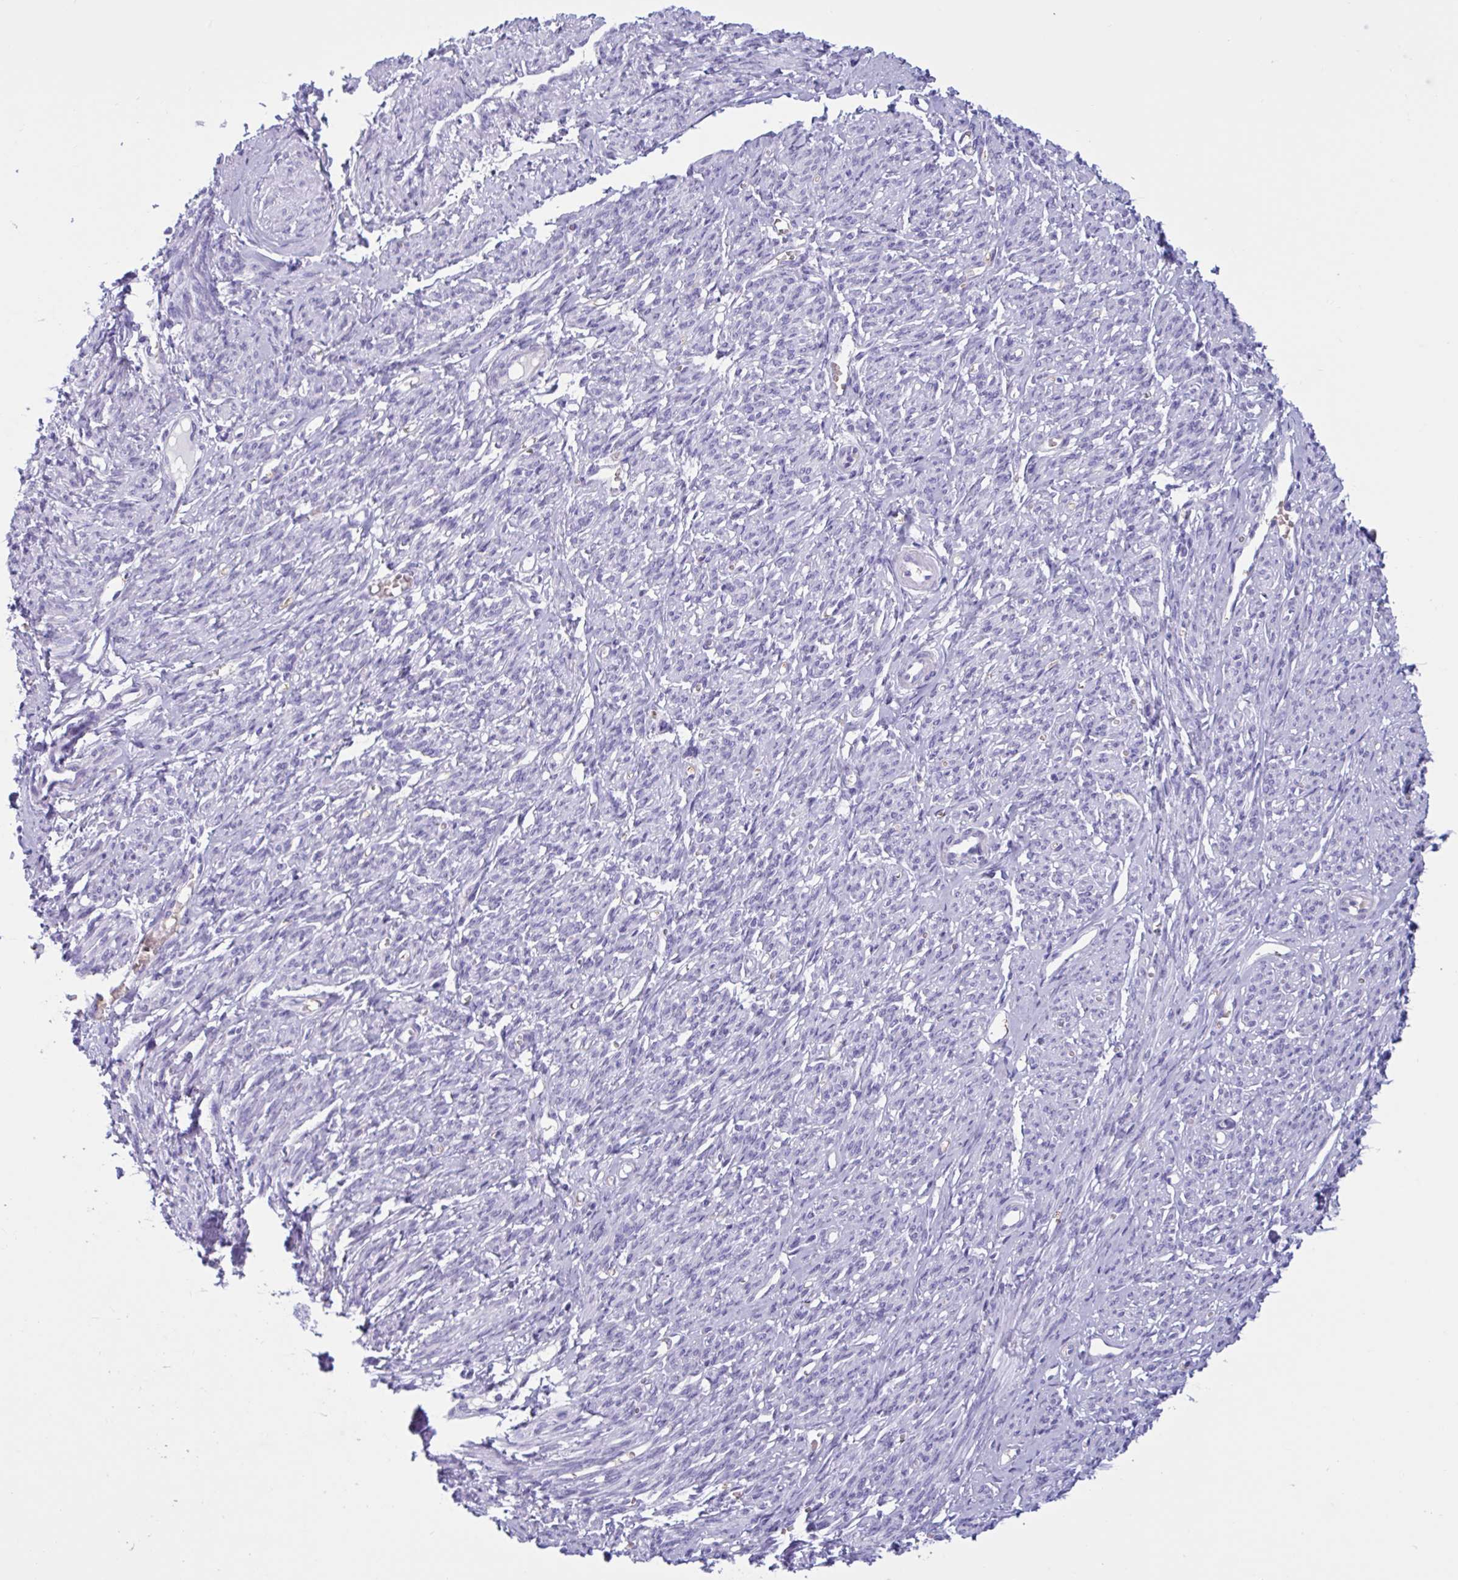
{"staining": {"intensity": "negative", "quantity": "none", "location": "none"}, "tissue": "smooth muscle", "cell_type": "Smooth muscle cells", "image_type": "normal", "snomed": [{"axis": "morphology", "description": "Normal tissue, NOS"}, {"axis": "topography", "description": "Smooth muscle"}], "caption": "Unremarkable smooth muscle was stained to show a protein in brown. There is no significant positivity in smooth muscle cells. The staining is performed using DAB brown chromogen with nuclei counter-stained in using hematoxylin.", "gene": "SLC2A1", "patient": {"sex": "female", "age": 65}}